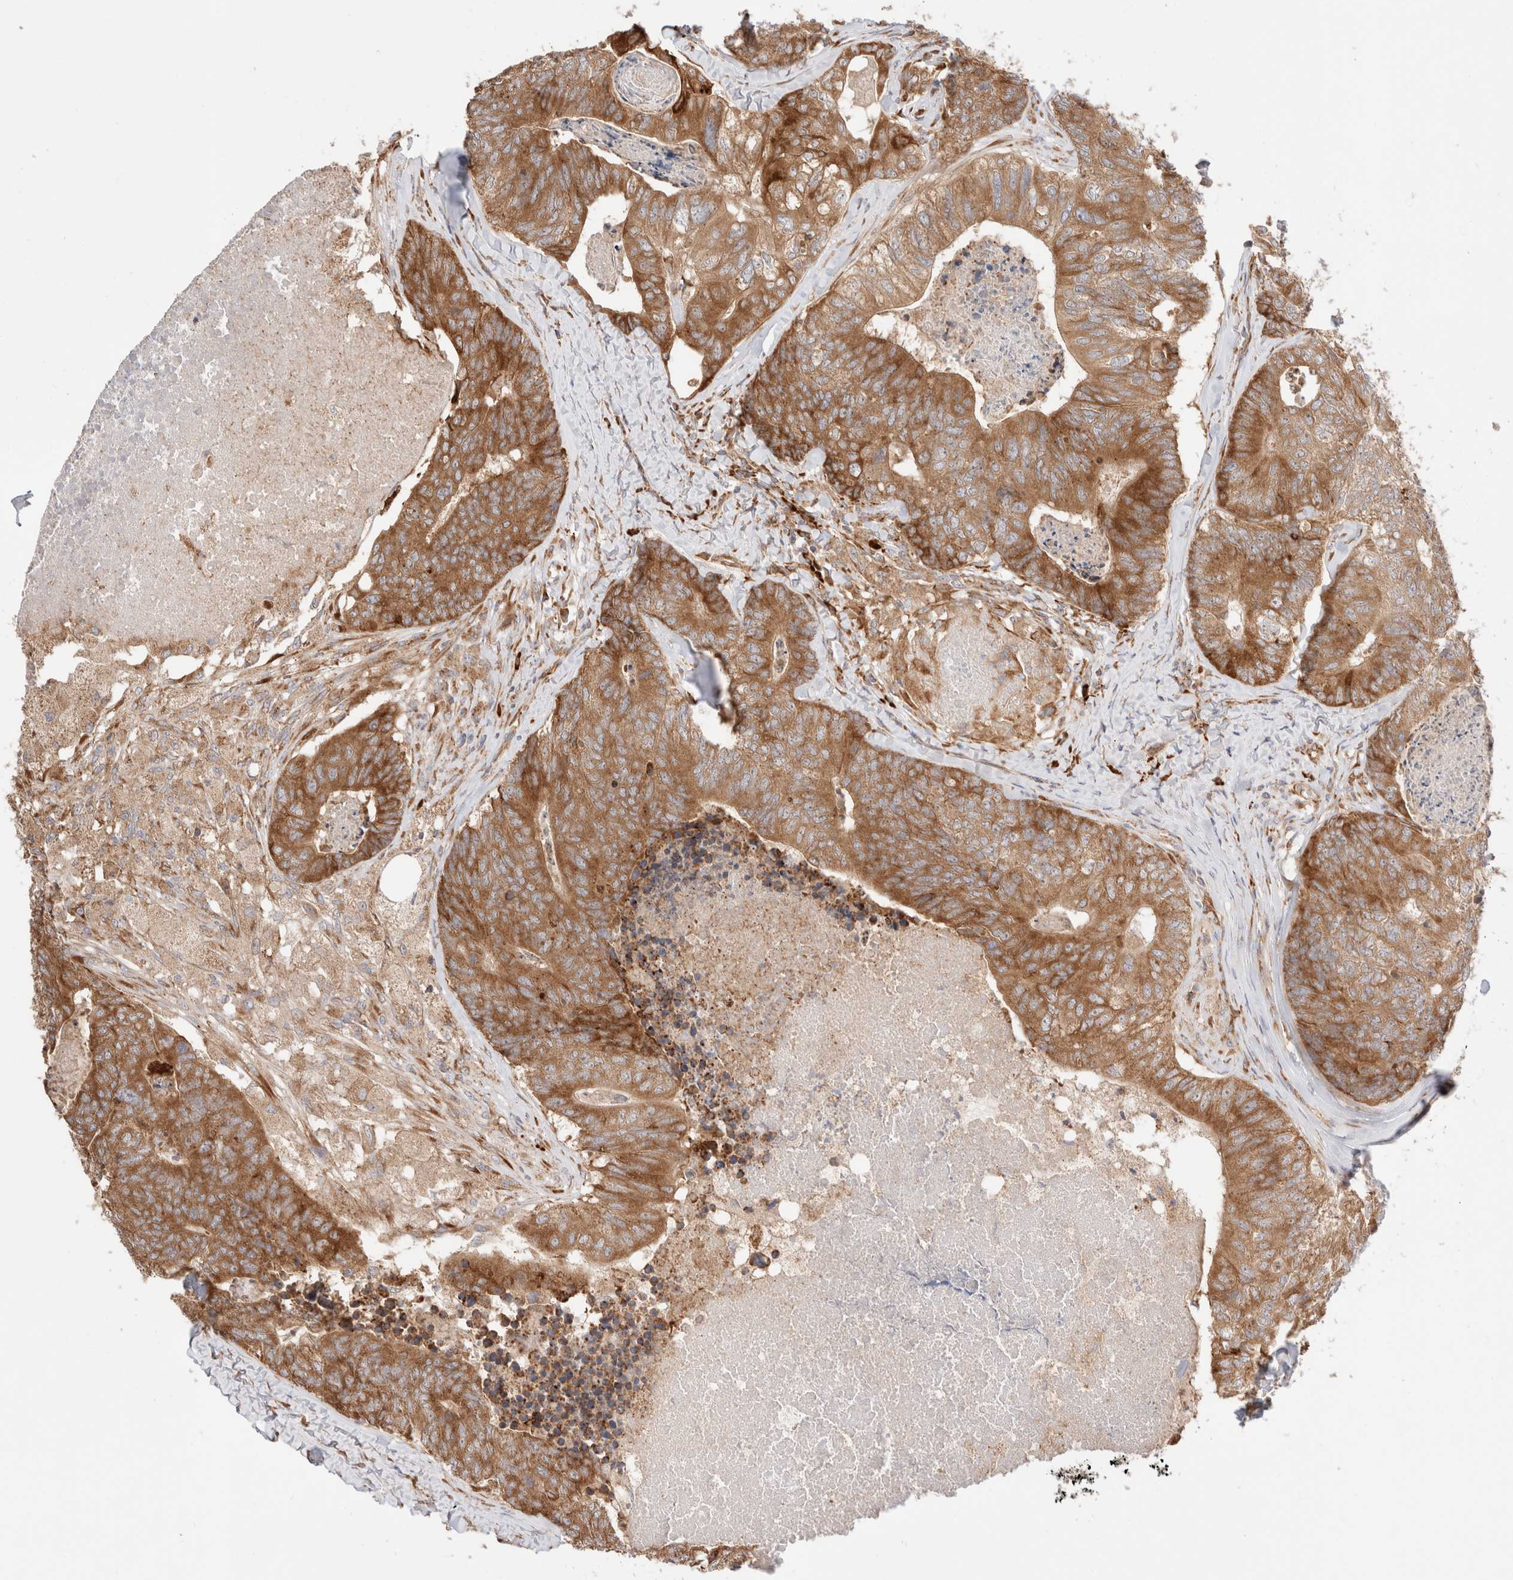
{"staining": {"intensity": "moderate", "quantity": ">75%", "location": "cytoplasmic/membranous"}, "tissue": "colorectal cancer", "cell_type": "Tumor cells", "image_type": "cancer", "snomed": [{"axis": "morphology", "description": "Adenocarcinoma, NOS"}, {"axis": "topography", "description": "Colon"}], "caption": "Colorectal cancer (adenocarcinoma) was stained to show a protein in brown. There is medium levels of moderate cytoplasmic/membranous expression in about >75% of tumor cells.", "gene": "UTS2B", "patient": {"sex": "female", "age": 67}}